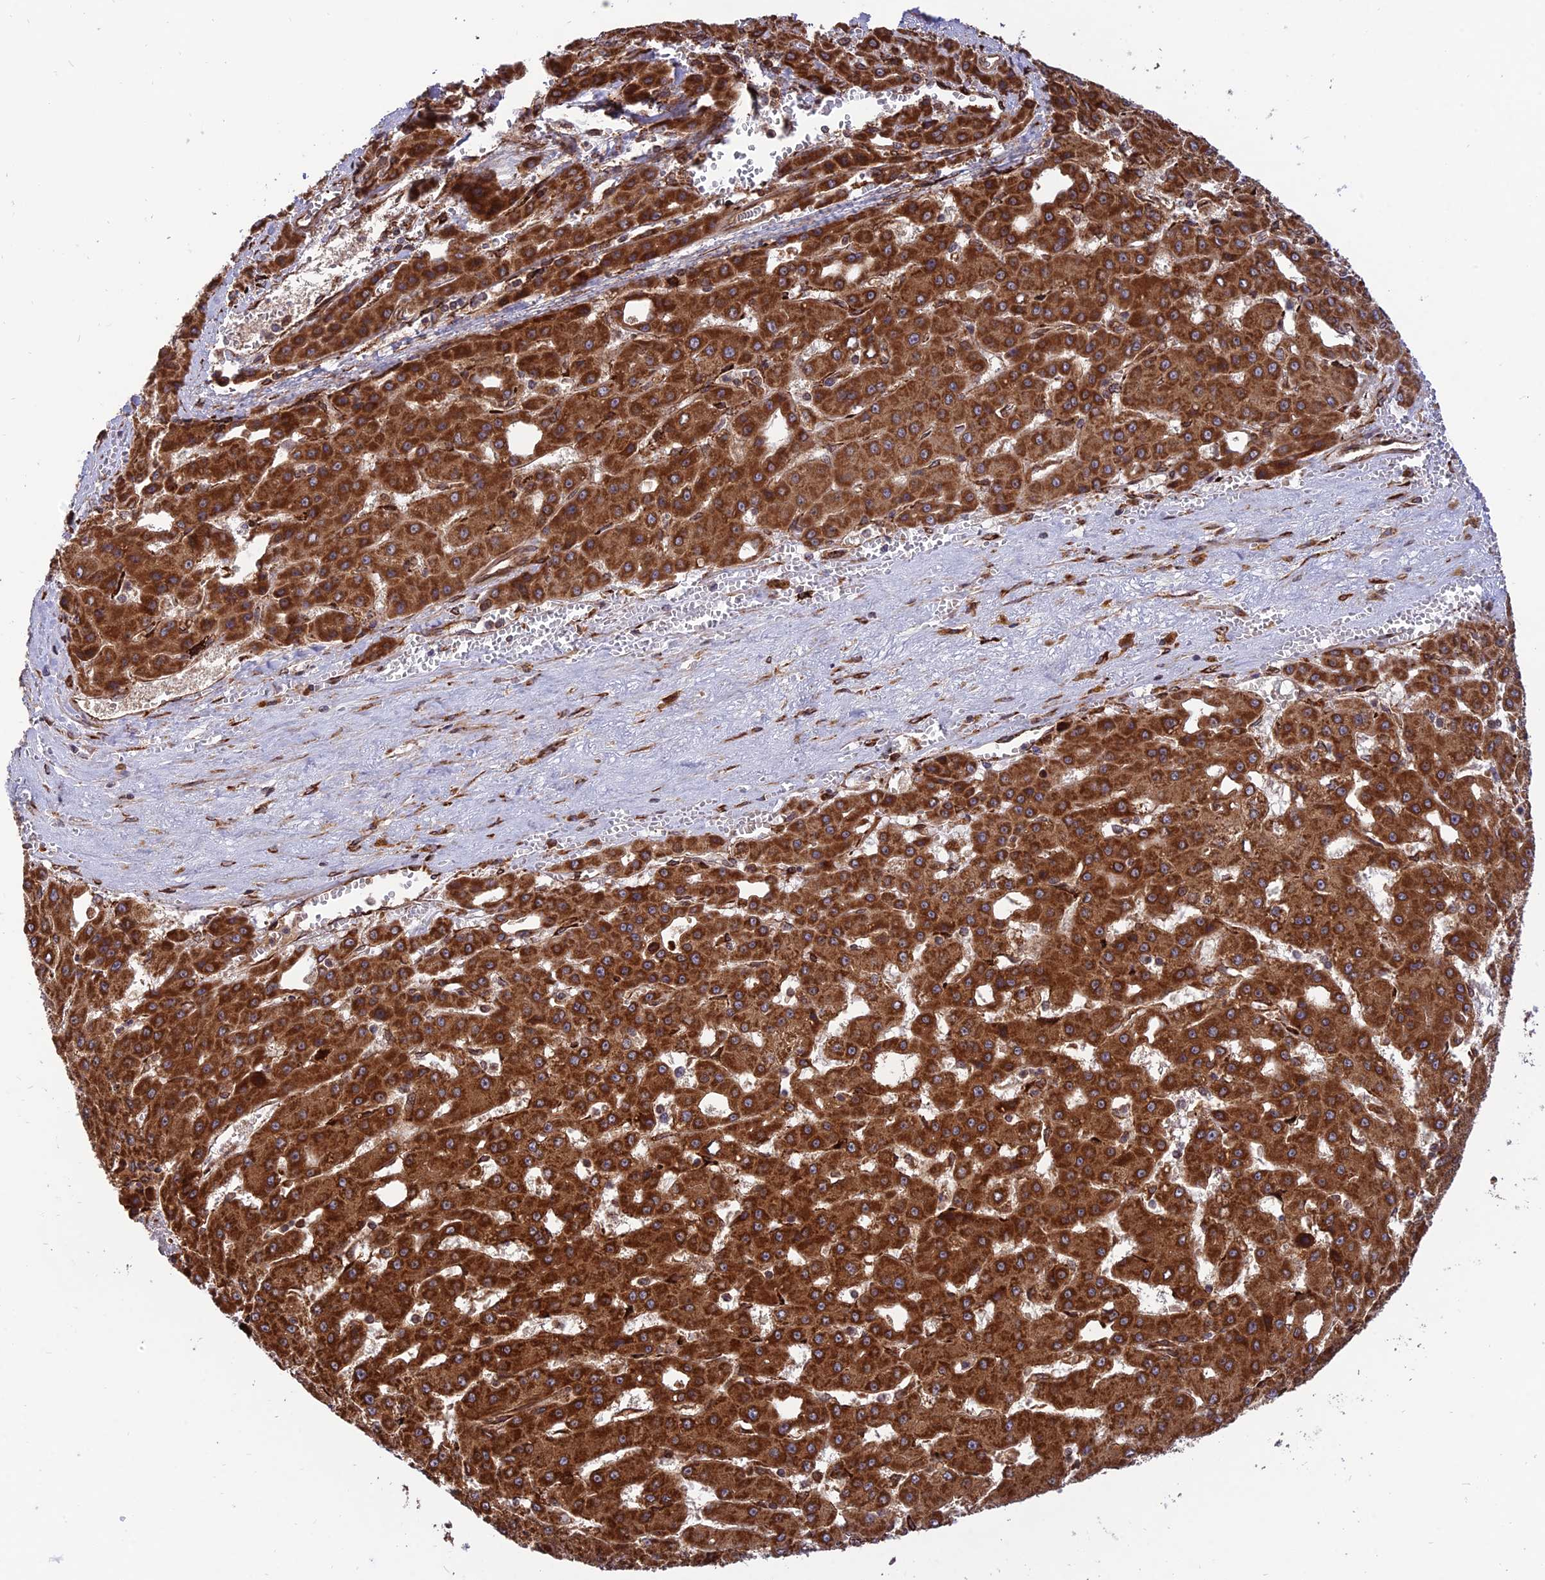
{"staining": {"intensity": "strong", "quantity": ">75%", "location": "cytoplasmic/membranous"}, "tissue": "liver cancer", "cell_type": "Tumor cells", "image_type": "cancer", "snomed": [{"axis": "morphology", "description": "Carcinoma, Hepatocellular, NOS"}, {"axis": "topography", "description": "Liver"}], "caption": "This is an image of immunohistochemistry (IHC) staining of liver cancer (hepatocellular carcinoma), which shows strong positivity in the cytoplasmic/membranous of tumor cells.", "gene": "CRTAP", "patient": {"sex": "male", "age": 47}}